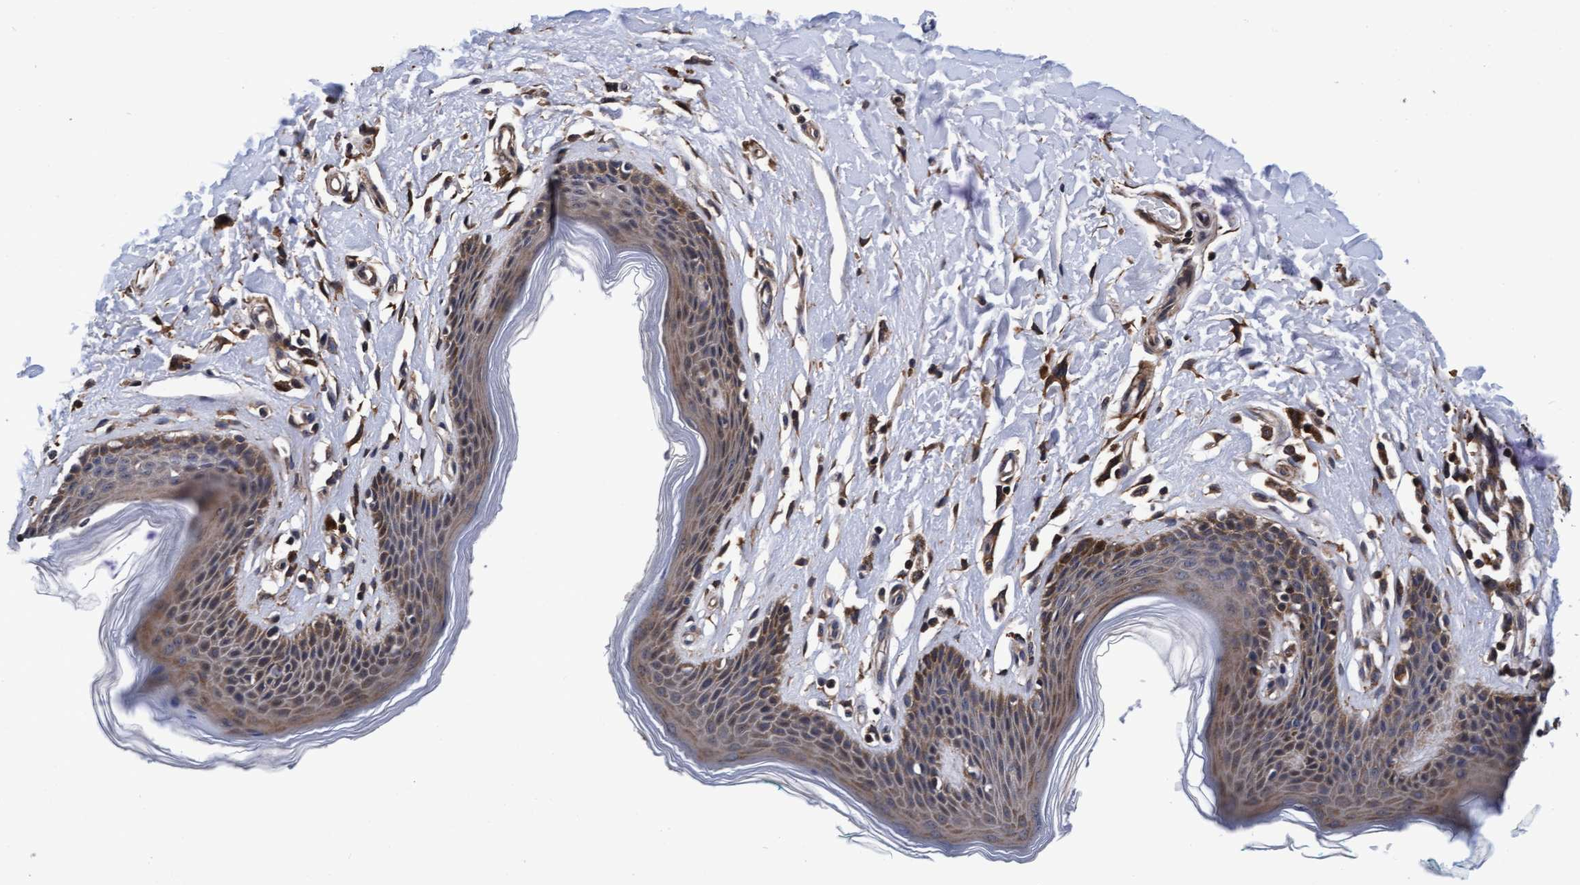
{"staining": {"intensity": "weak", "quantity": ">75%", "location": "cytoplasmic/membranous"}, "tissue": "skin", "cell_type": "Epidermal cells", "image_type": "normal", "snomed": [{"axis": "morphology", "description": "Normal tissue, NOS"}, {"axis": "topography", "description": "Vulva"}], "caption": "IHC (DAB) staining of benign human skin demonstrates weak cytoplasmic/membranous protein staining in about >75% of epidermal cells. Nuclei are stained in blue.", "gene": "EFCAB13", "patient": {"sex": "female", "age": 66}}